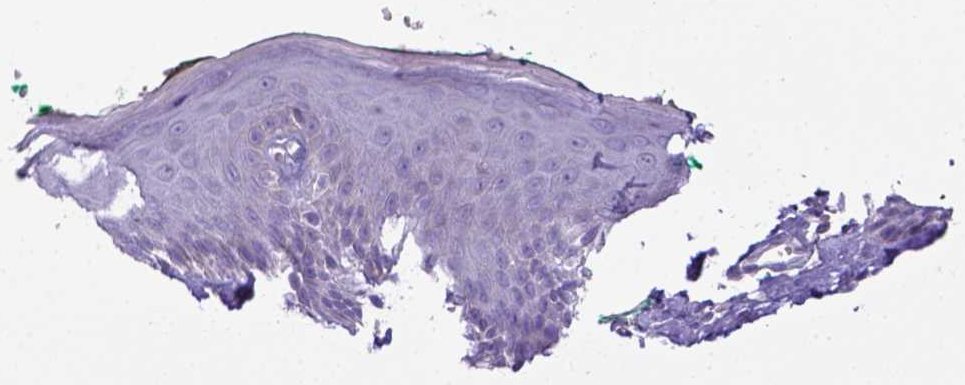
{"staining": {"intensity": "negative", "quantity": "none", "location": "none"}, "tissue": "skin", "cell_type": "Epidermal cells", "image_type": "normal", "snomed": [{"axis": "morphology", "description": "Normal tissue, NOS"}, {"axis": "topography", "description": "Vulva"}, {"axis": "topography", "description": "Peripheral nerve tissue"}], "caption": "Epidermal cells show no significant positivity in benign skin.", "gene": "CD40", "patient": {"sex": "female", "age": 66}}